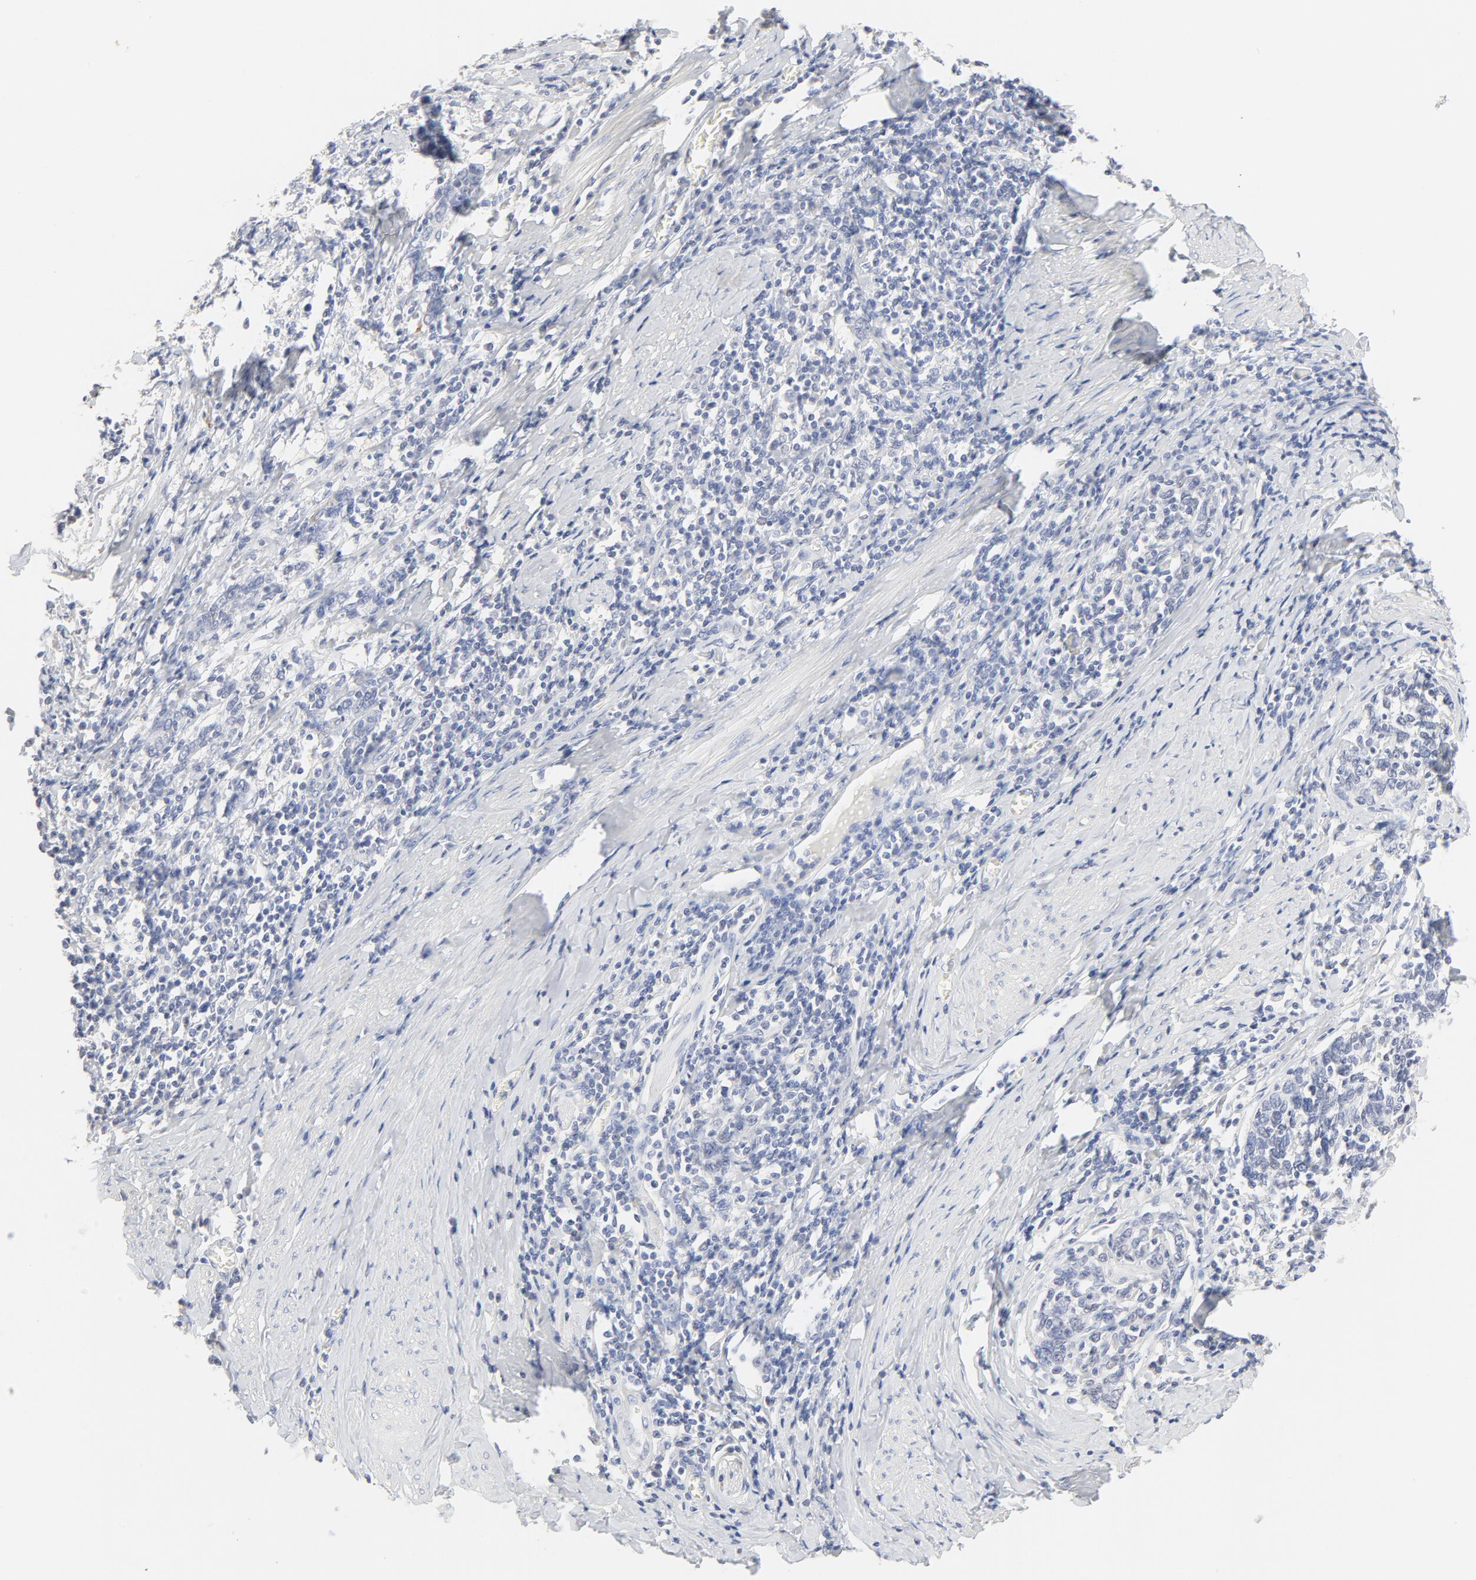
{"staining": {"intensity": "negative", "quantity": "none", "location": "none"}, "tissue": "cervical cancer", "cell_type": "Tumor cells", "image_type": "cancer", "snomed": [{"axis": "morphology", "description": "Squamous cell carcinoma, NOS"}, {"axis": "topography", "description": "Cervix"}], "caption": "This is a micrograph of immunohistochemistry staining of cervical cancer, which shows no positivity in tumor cells.", "gene": "FCGBP", "patient": {"sex": "female", "age": 41}}